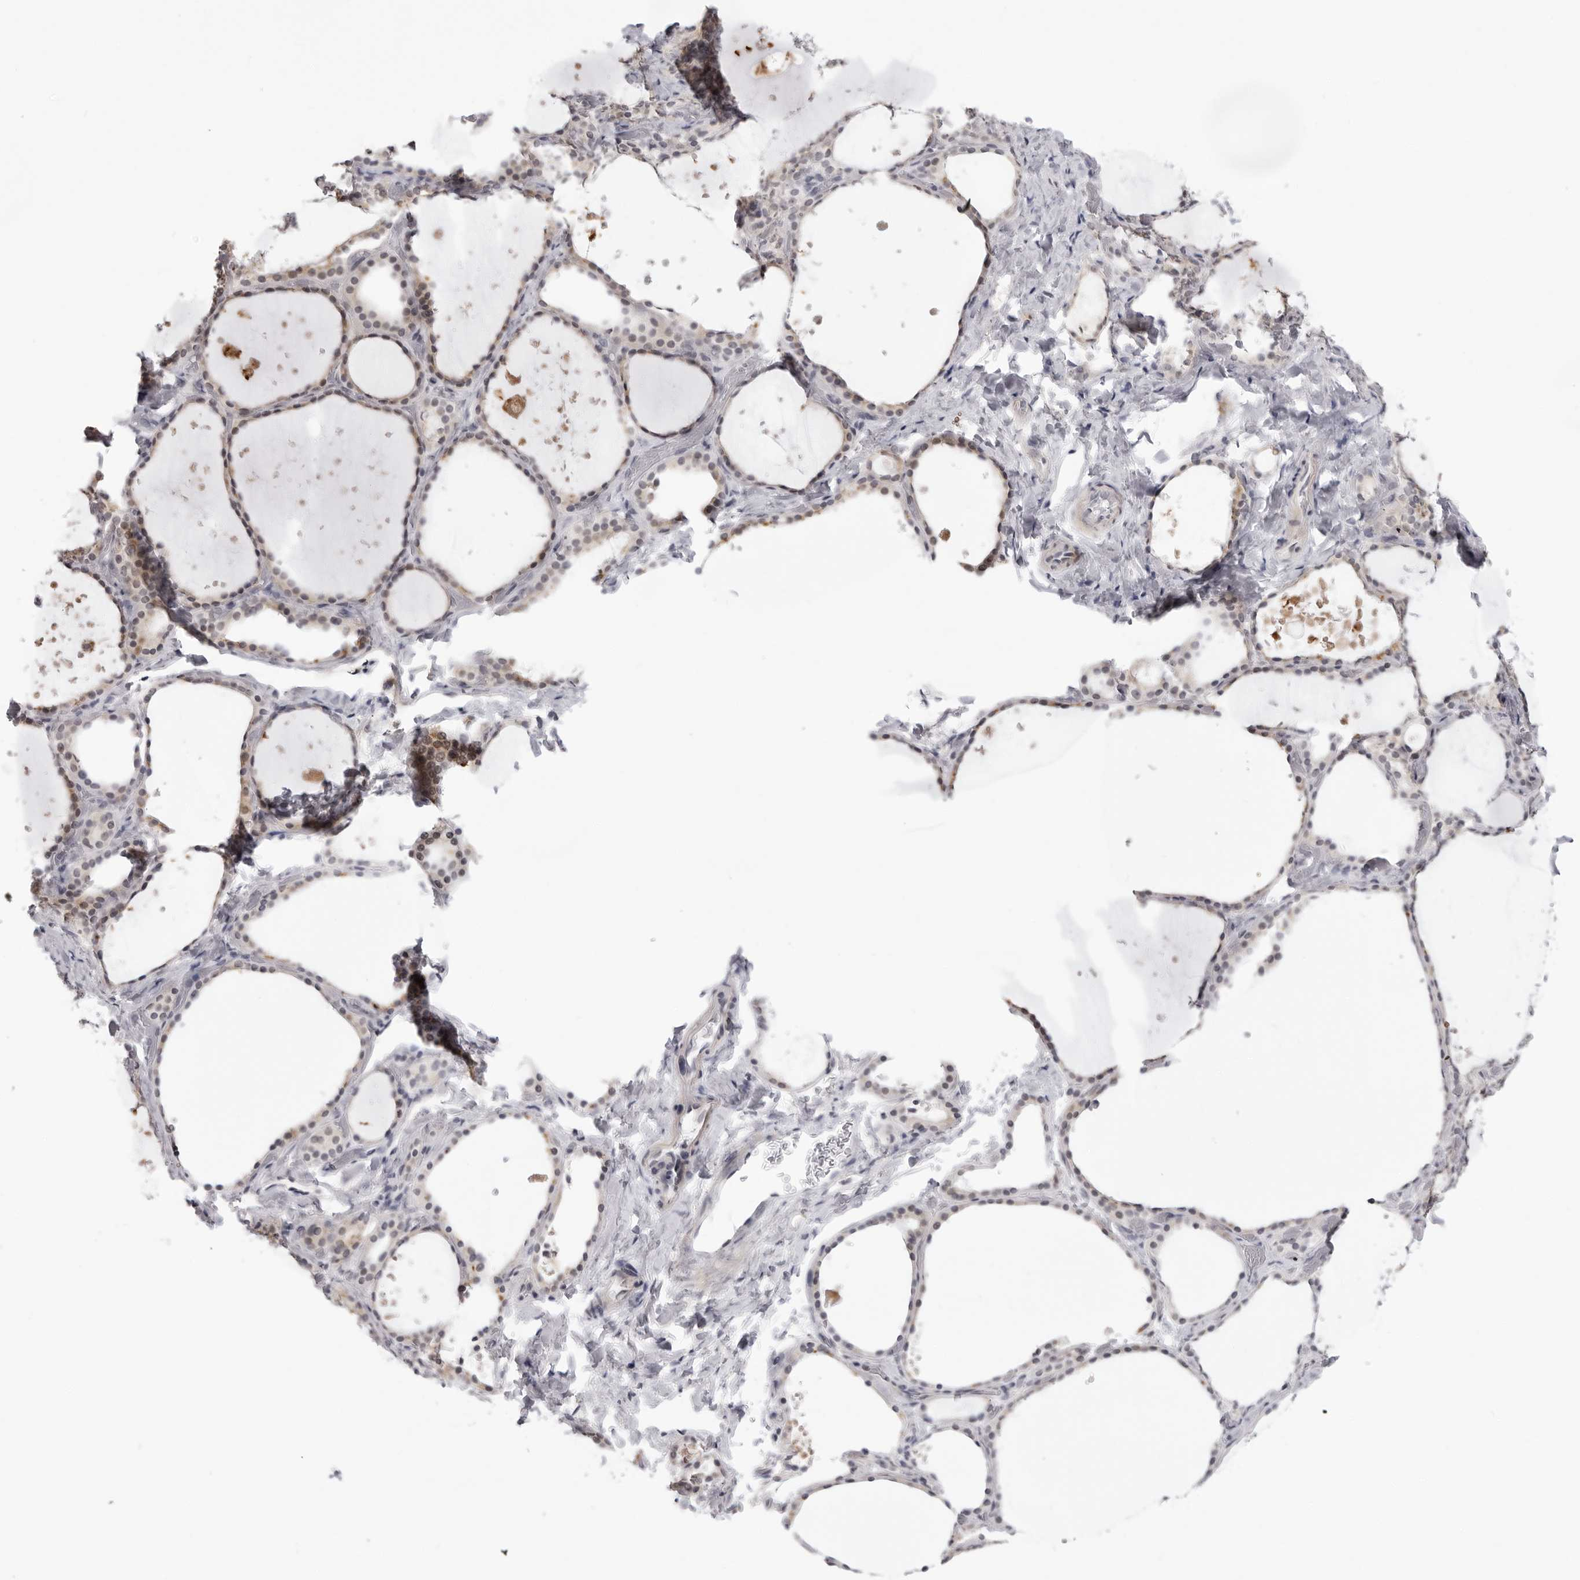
{"staining": {"intensity": "moderate", "quantity": "25%-75%", "location": "cytoplasmic/membranous"}, "tissue": "thyroid gland", "cell_type": "Glandular cells", "image_type": "normal", "snomed": [{"axis": "morphology", "description": "Normal tissue, NOS"}, {"axis": "topography", "description": "Thyroid gland"}], "caption": "Glandular cells show medium levels of moderate cytoplasmic/membranous expression in about 25%-75% of cells in normal thyroid gland.", "gene": "ACP6", "patient": {"sex": "female", "age": 44}}